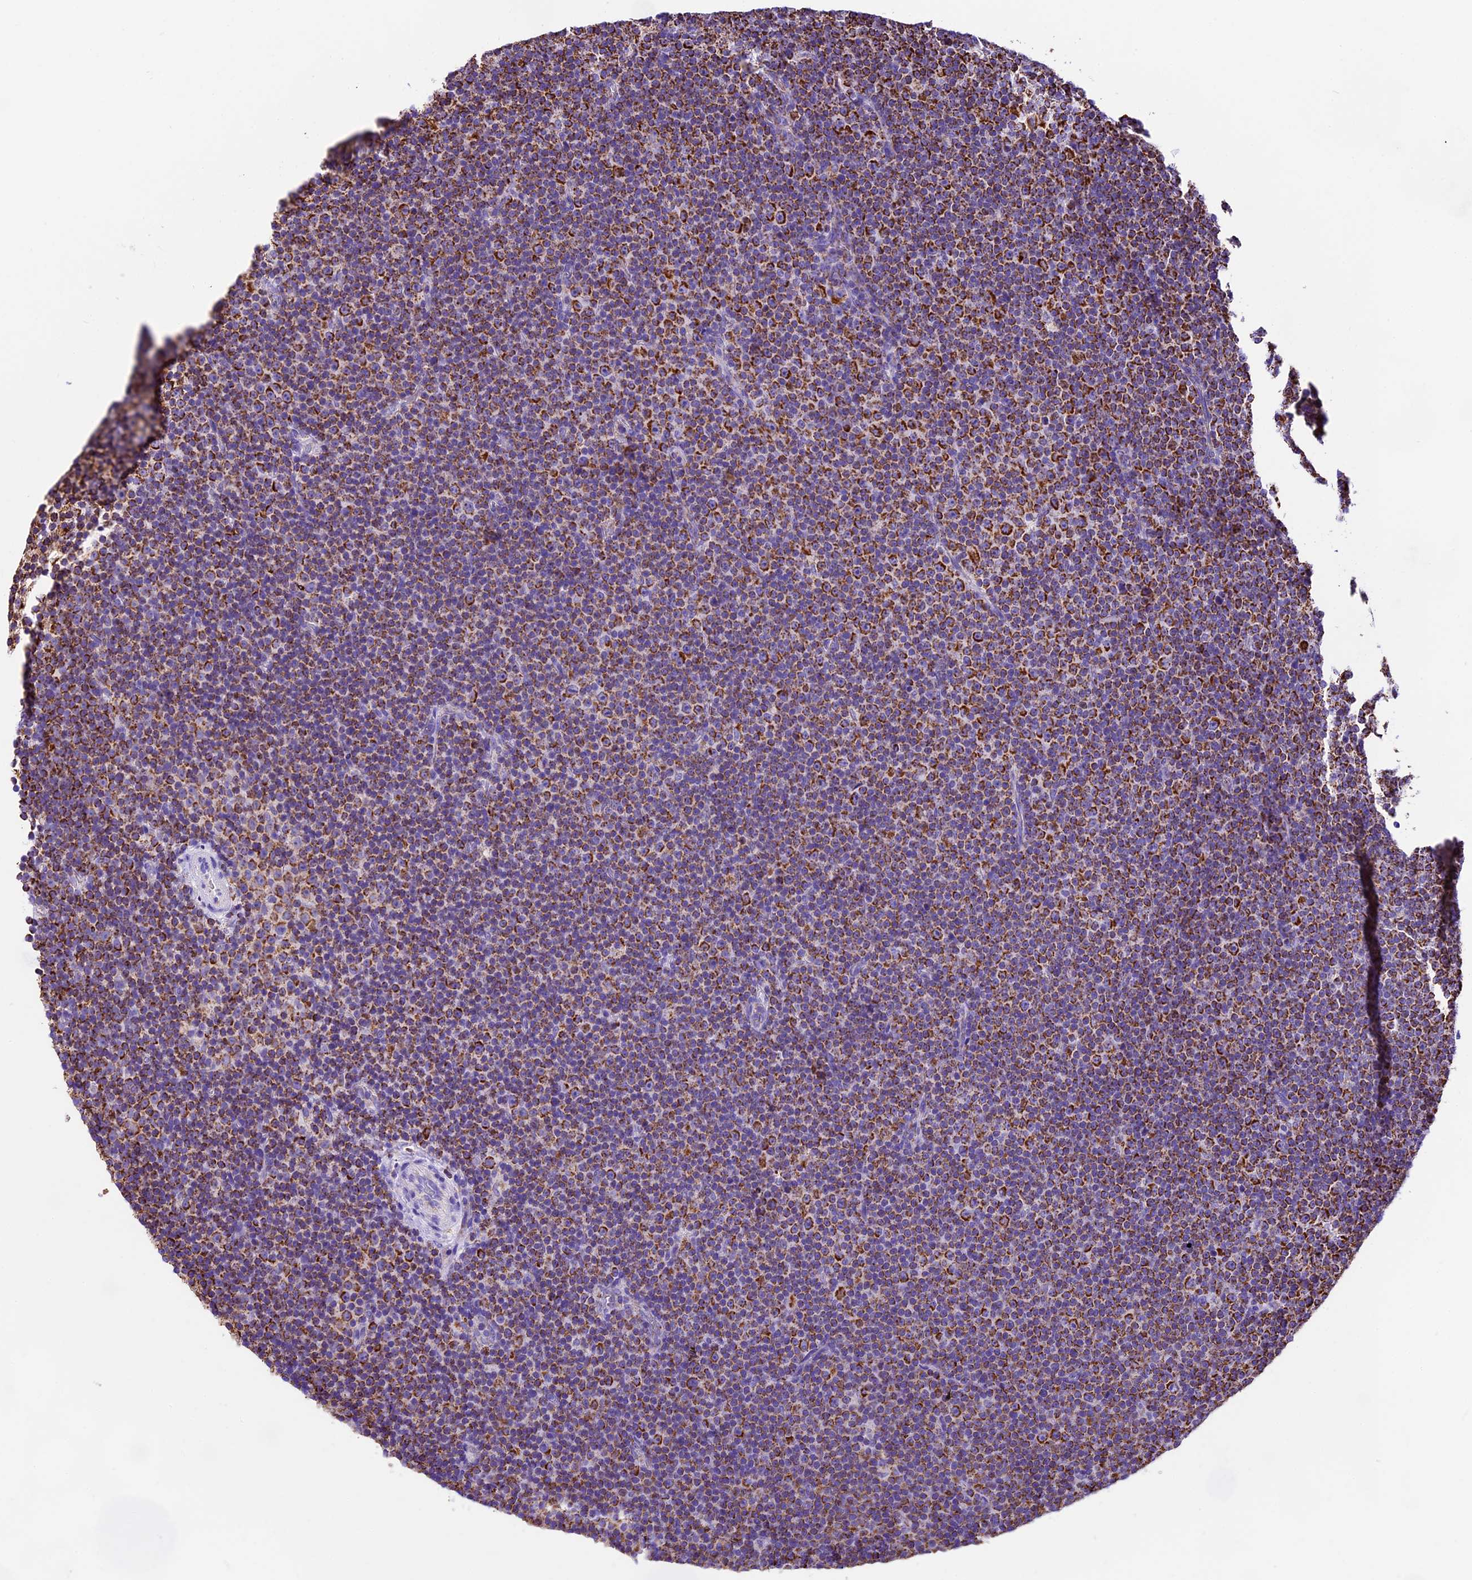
{"staining": {"intensity": "strong", "quantity": ">75%", "location": "cytoplasmic/membranous"}, "tissue": "lymphoma", "cell_type": "Tumor cells", "image_type": "cancer", "snomed": [{"axis": "morphology", "description": "Malignant lymphoma, non-Hodgkin's type, Low grade"}, {"axis": "topography", "description": "Lymph node"}], "caption": "This histopathology image shows lymphoma stained with immunohistochemistry (IHC) to label a protein in brown. The cytoplasmic/membranous of tumor cells show strong positivity for the protein. Nuclei are counter-stained blue.", "gene": "DCAF5", "patient": {"sex": "female", "age": 67}}